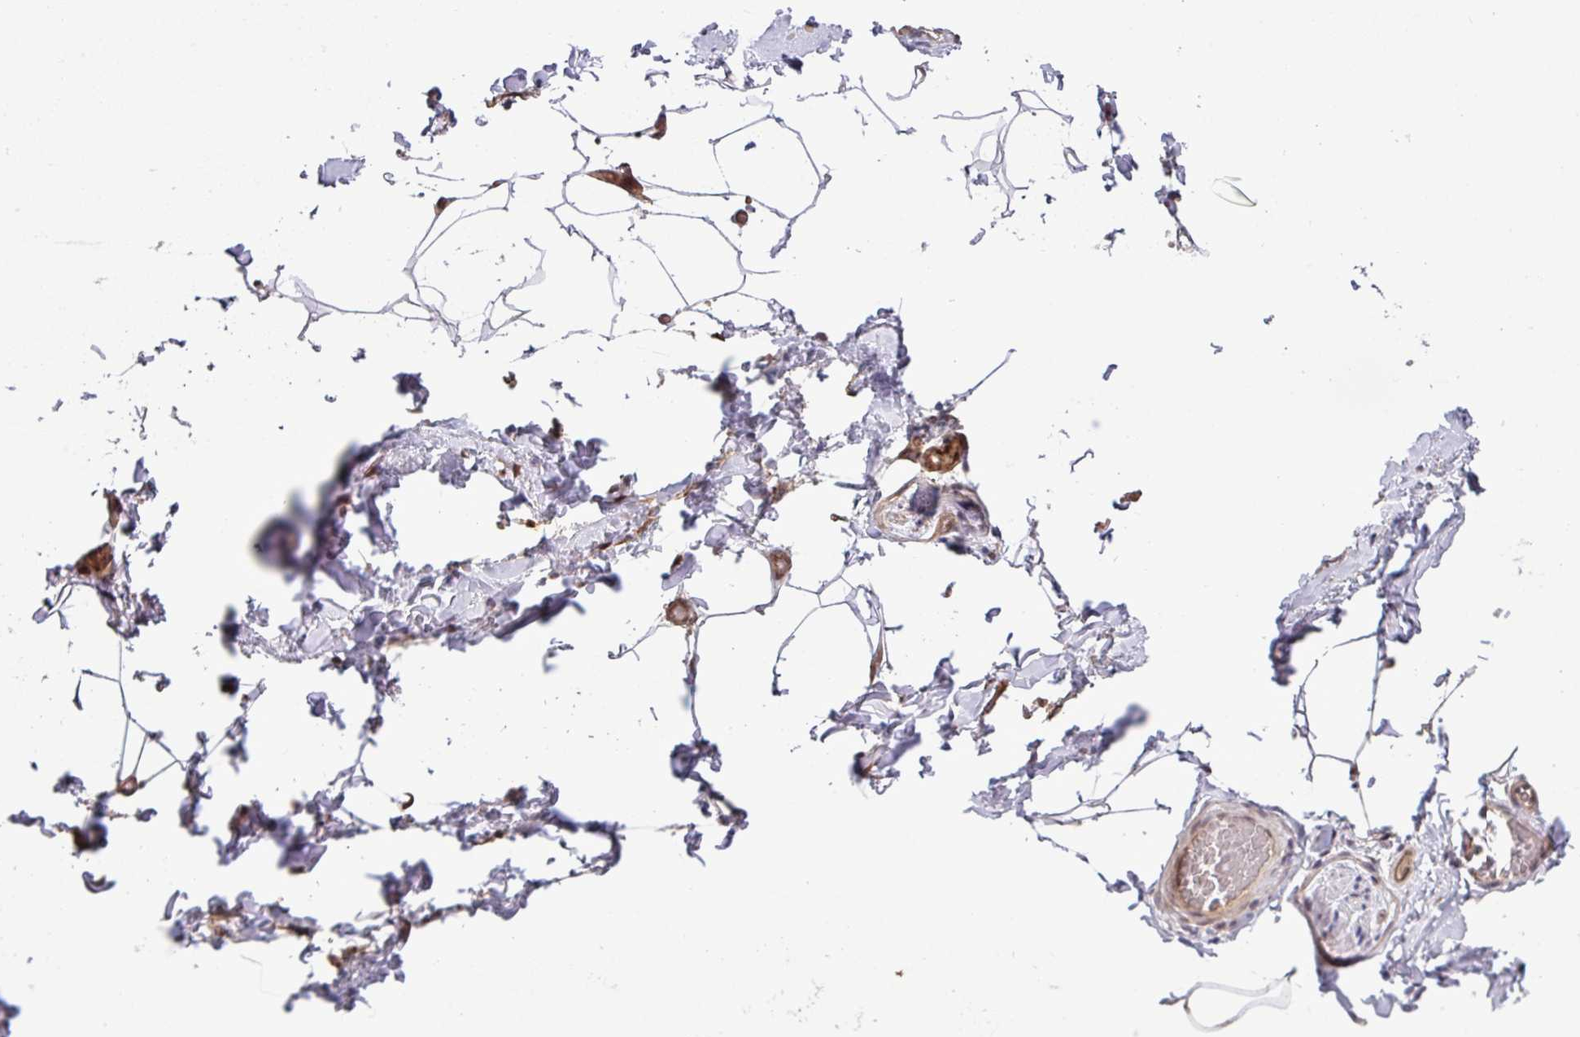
{"staining": {"intensity": "negative", "quantity": "none", "location": "none"}, "tissue": "adipose tissue", "cell_type": "Adipocytes", "image_type": "normal", "snomed": [{"axis": "morphology", "description": "Normal tissue, NOS"}, {"axis": "topography", "description": "Vascular tissue"}, {"axis": "topography", "description": "Peripheral nerve tissue"}], "caption": "Protein analysis of normal adipose tissue demonstrates no significant expression in adipocytes. Brightfield microscopy of immunohistochemistry stained with DAB (3,3'-diaminobenzidine) (brown) and hematoxylin (blue), captured at high magnification.", "gene": "C7orf50", "patient": {"sex": "male", "age": 41}}